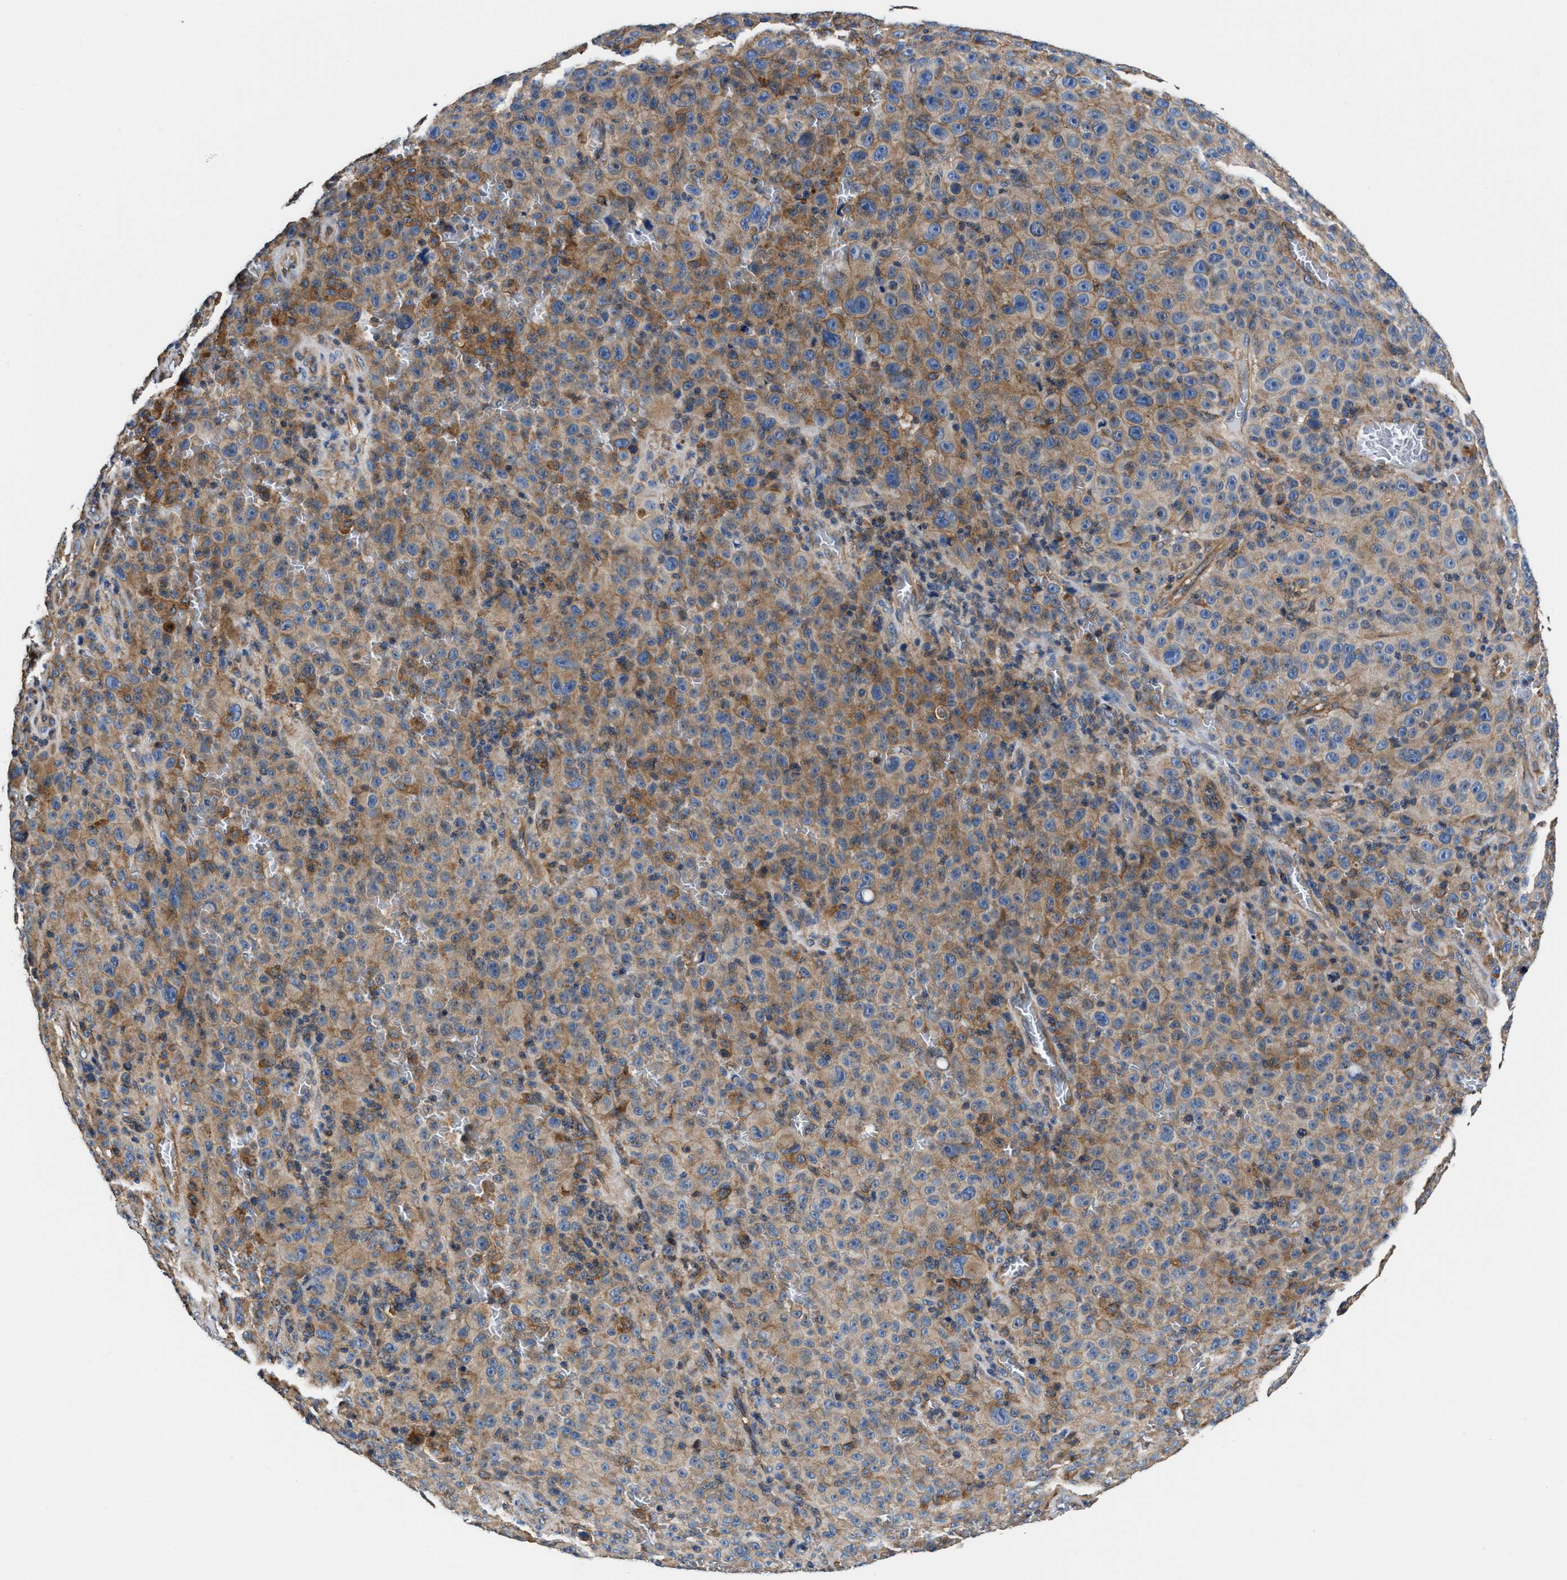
{"staining": {"intensity": "moderate", "quantity": "25%-75%", "location": "cytoplasmic/membranous"}, "tissue": "melanoma", "cell_type": "Tumor cells", "image_type": "cancer", "snomed": [{"axis": "morphology", "description": "Malignant melanoma, NOS"}, {"axis": "topography", "description": "Skin"}], "caption": "Brown immunohistochemical staining in melanoma displays moderate cytoplasmic/membranous expression in about 25%-75% of tumor cells. Using DAB (3,3'-diaminobenzidine) (brown) and hematoxylin (blue) stains, captured at high magnification using brightfield microscopy.", "gene": "PPP1R9B", "patient": {"sex": "female", "age": 82}}